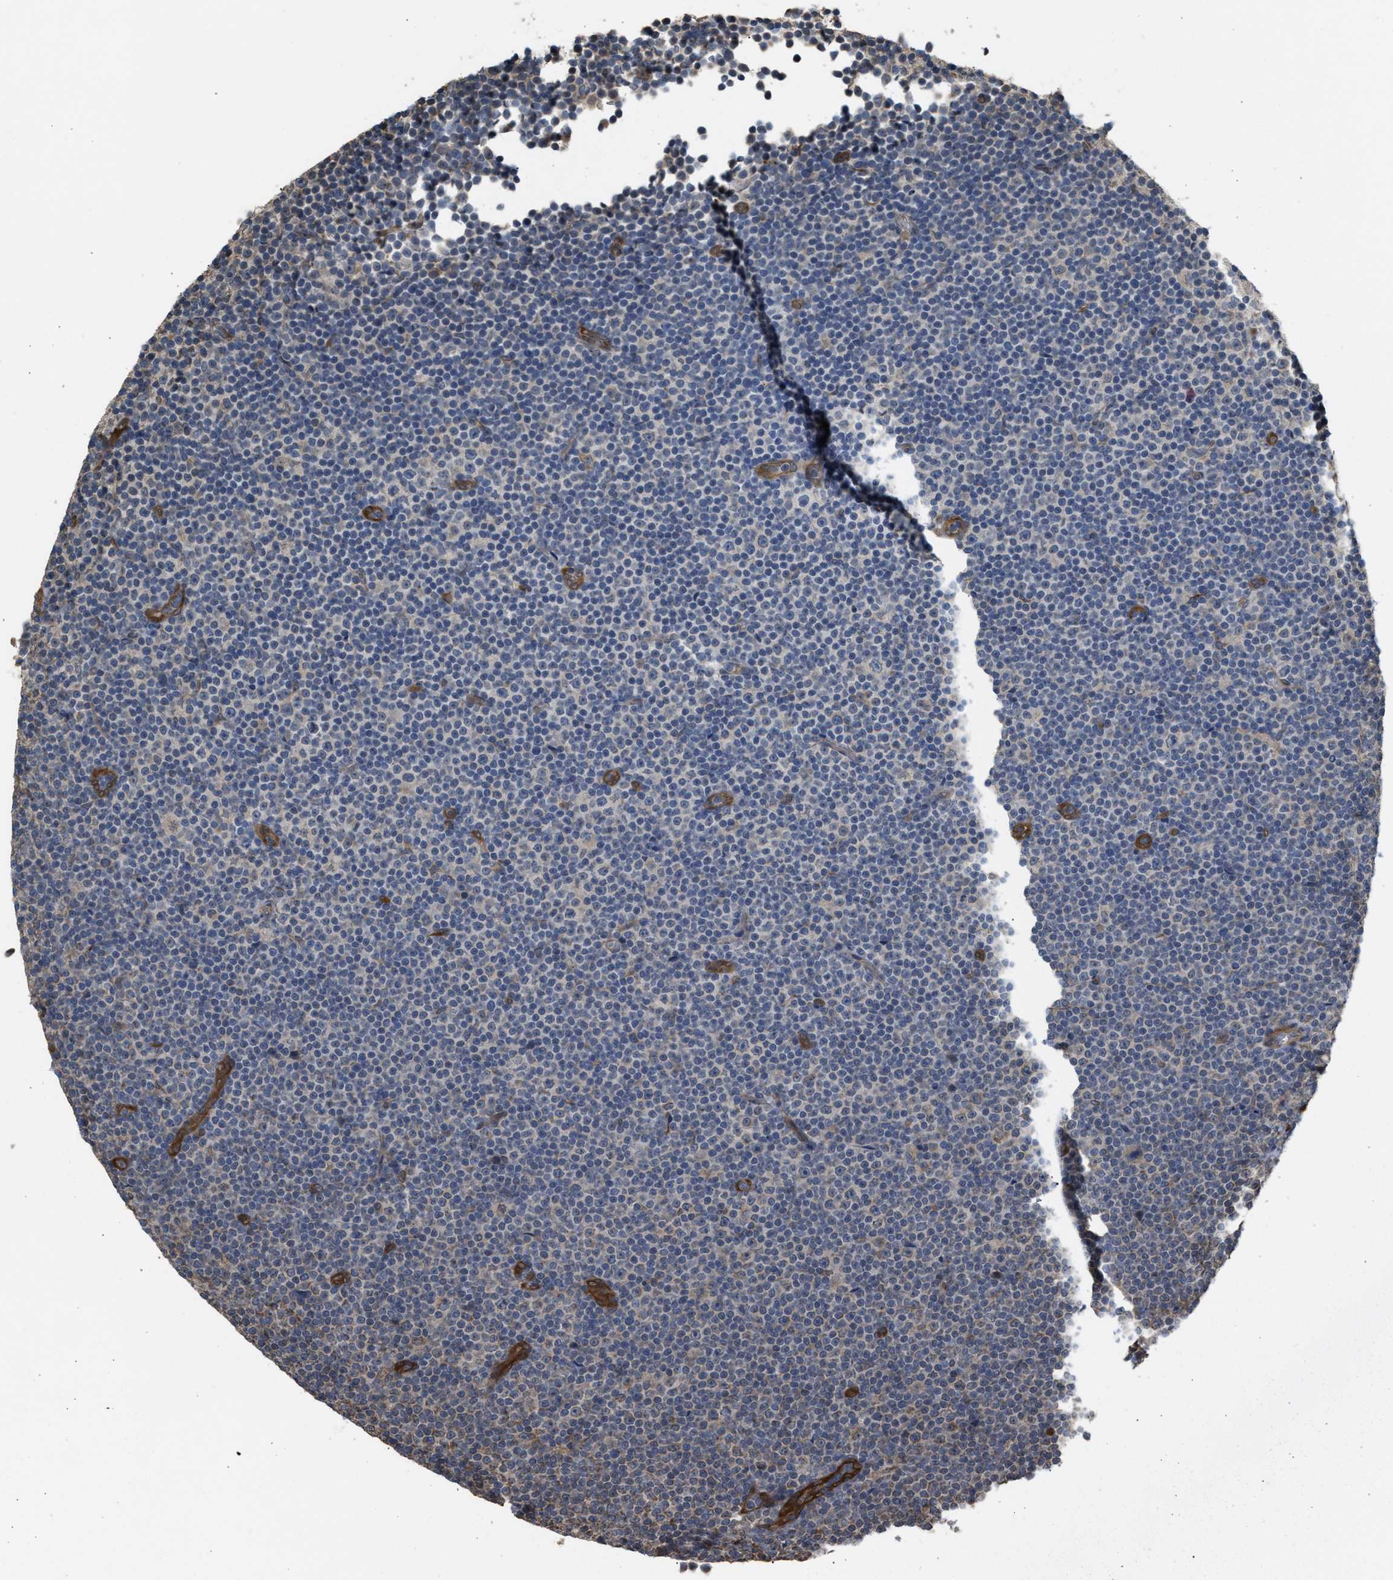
{"staining": {"intensity": "negative", "quantity": "none", "location": "none"}, "tissue": "lymphoma", "cell_type": "Tumor cells", "image_type": "cancer", "snomed": [{"axis": "morphology", "description": "Malignant lymphoma, non-Hodgkin's type, Low grade"}, {"axis": "topography", "description": "Lymph node"}], "caption": "The micrograph displays no staining of tumor cells in low-grade malignant lymphoma, non-Hodgkin's type.", "gene": "BAG3", "patient": {"sex": "female", "age": 67}}